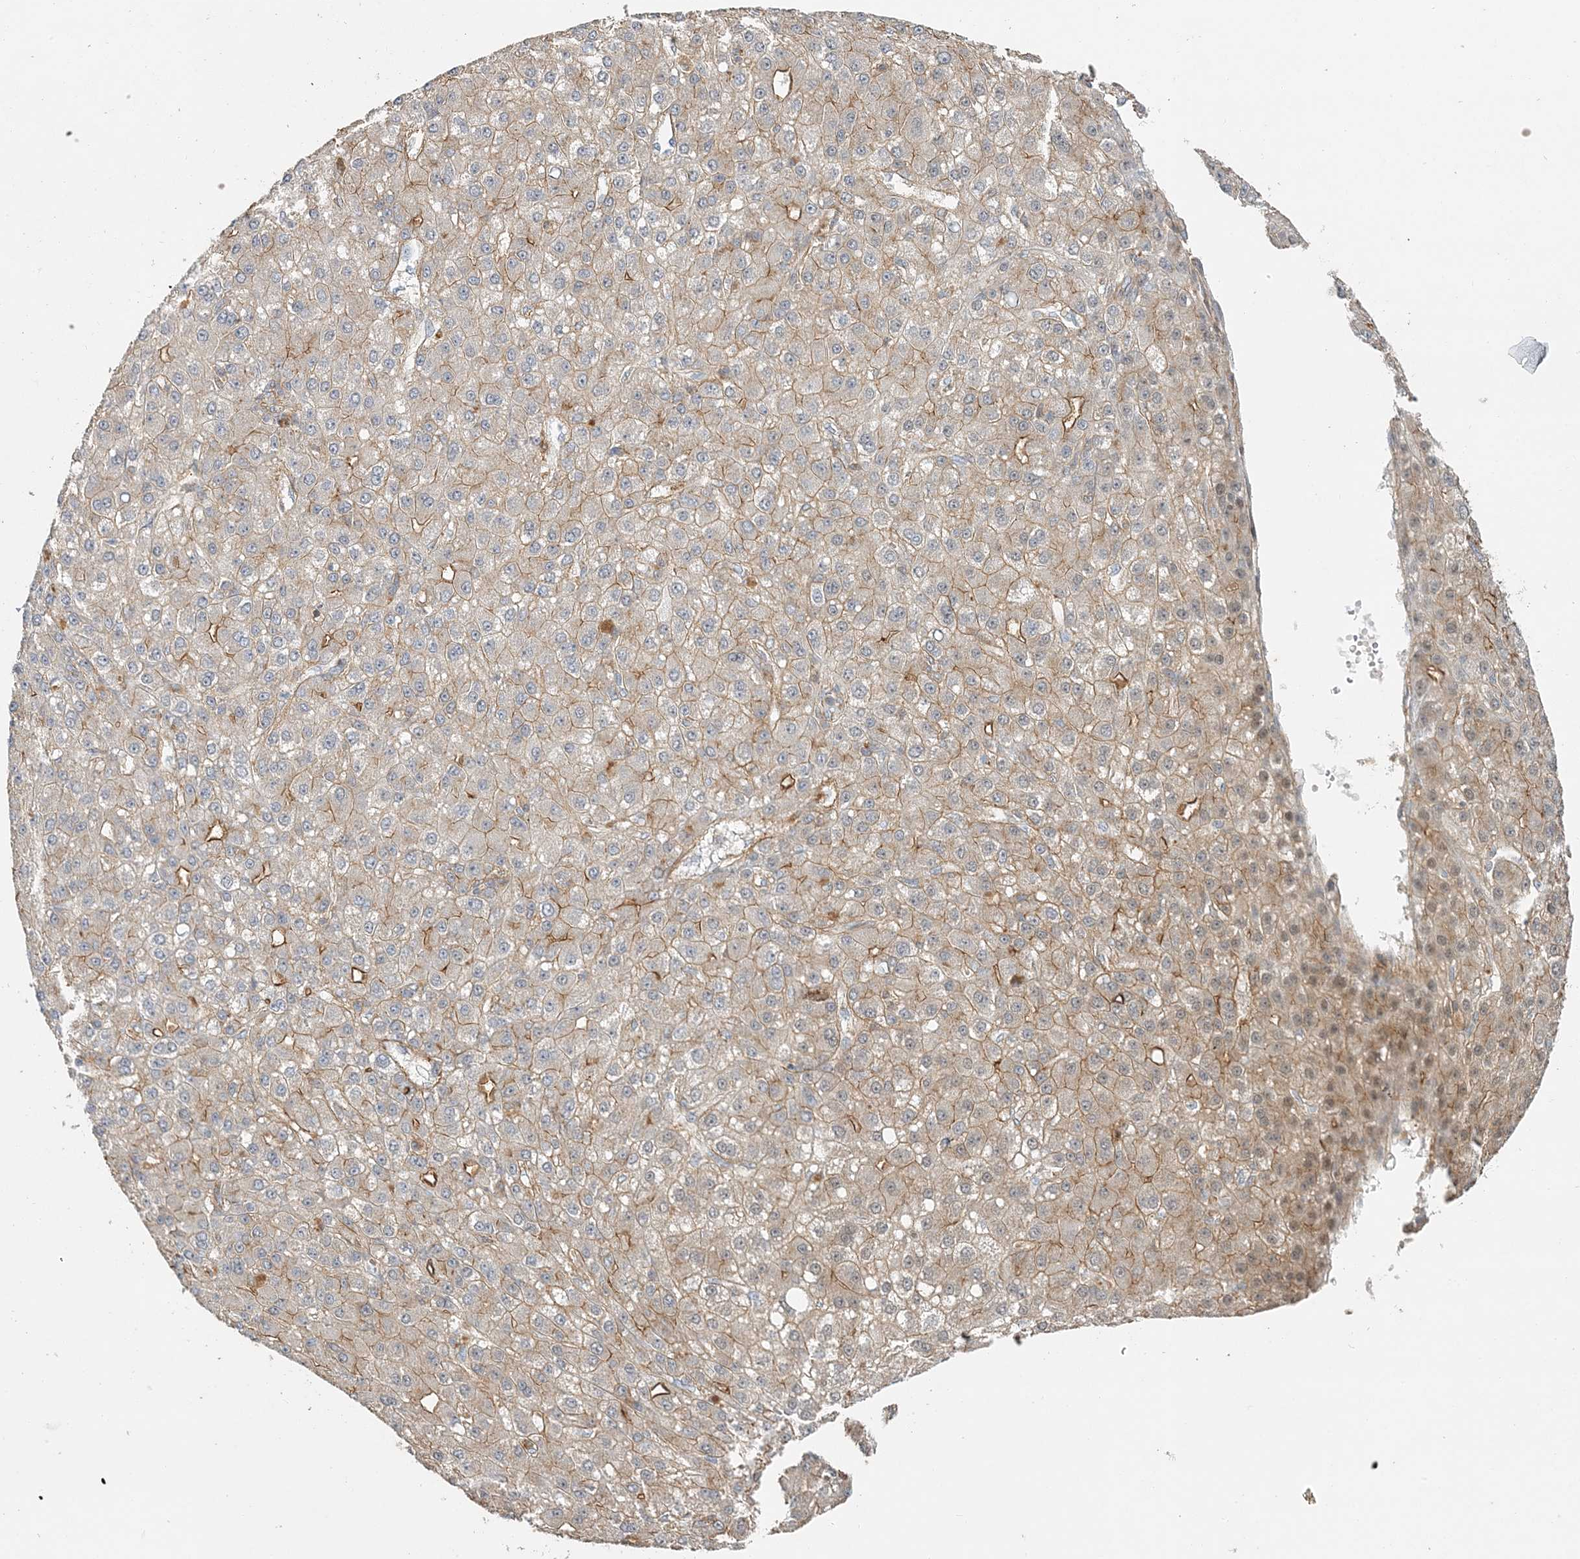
{"staining": {"intensity": "weak", "quantity": "25%-75%", "location": "cytoplasmic/membranous"}, "tissue": "liver cancer", "cell_type": "Tumor cells", "image_type": "cancer", "snomed": [{"axis": "morphology", "description": "Carcinoma, Hepatocellular, NOS"}, {"axis": "topography", "description": "Liver"}], "caption": "Human liver cancer stained with a brown dye exhibits weak cytoplasmic/membranous positive expression in approximately 25%-75% of tumor cells.", "gene": "MAT2B", "patient": {"sex": "male", "age": 67}}